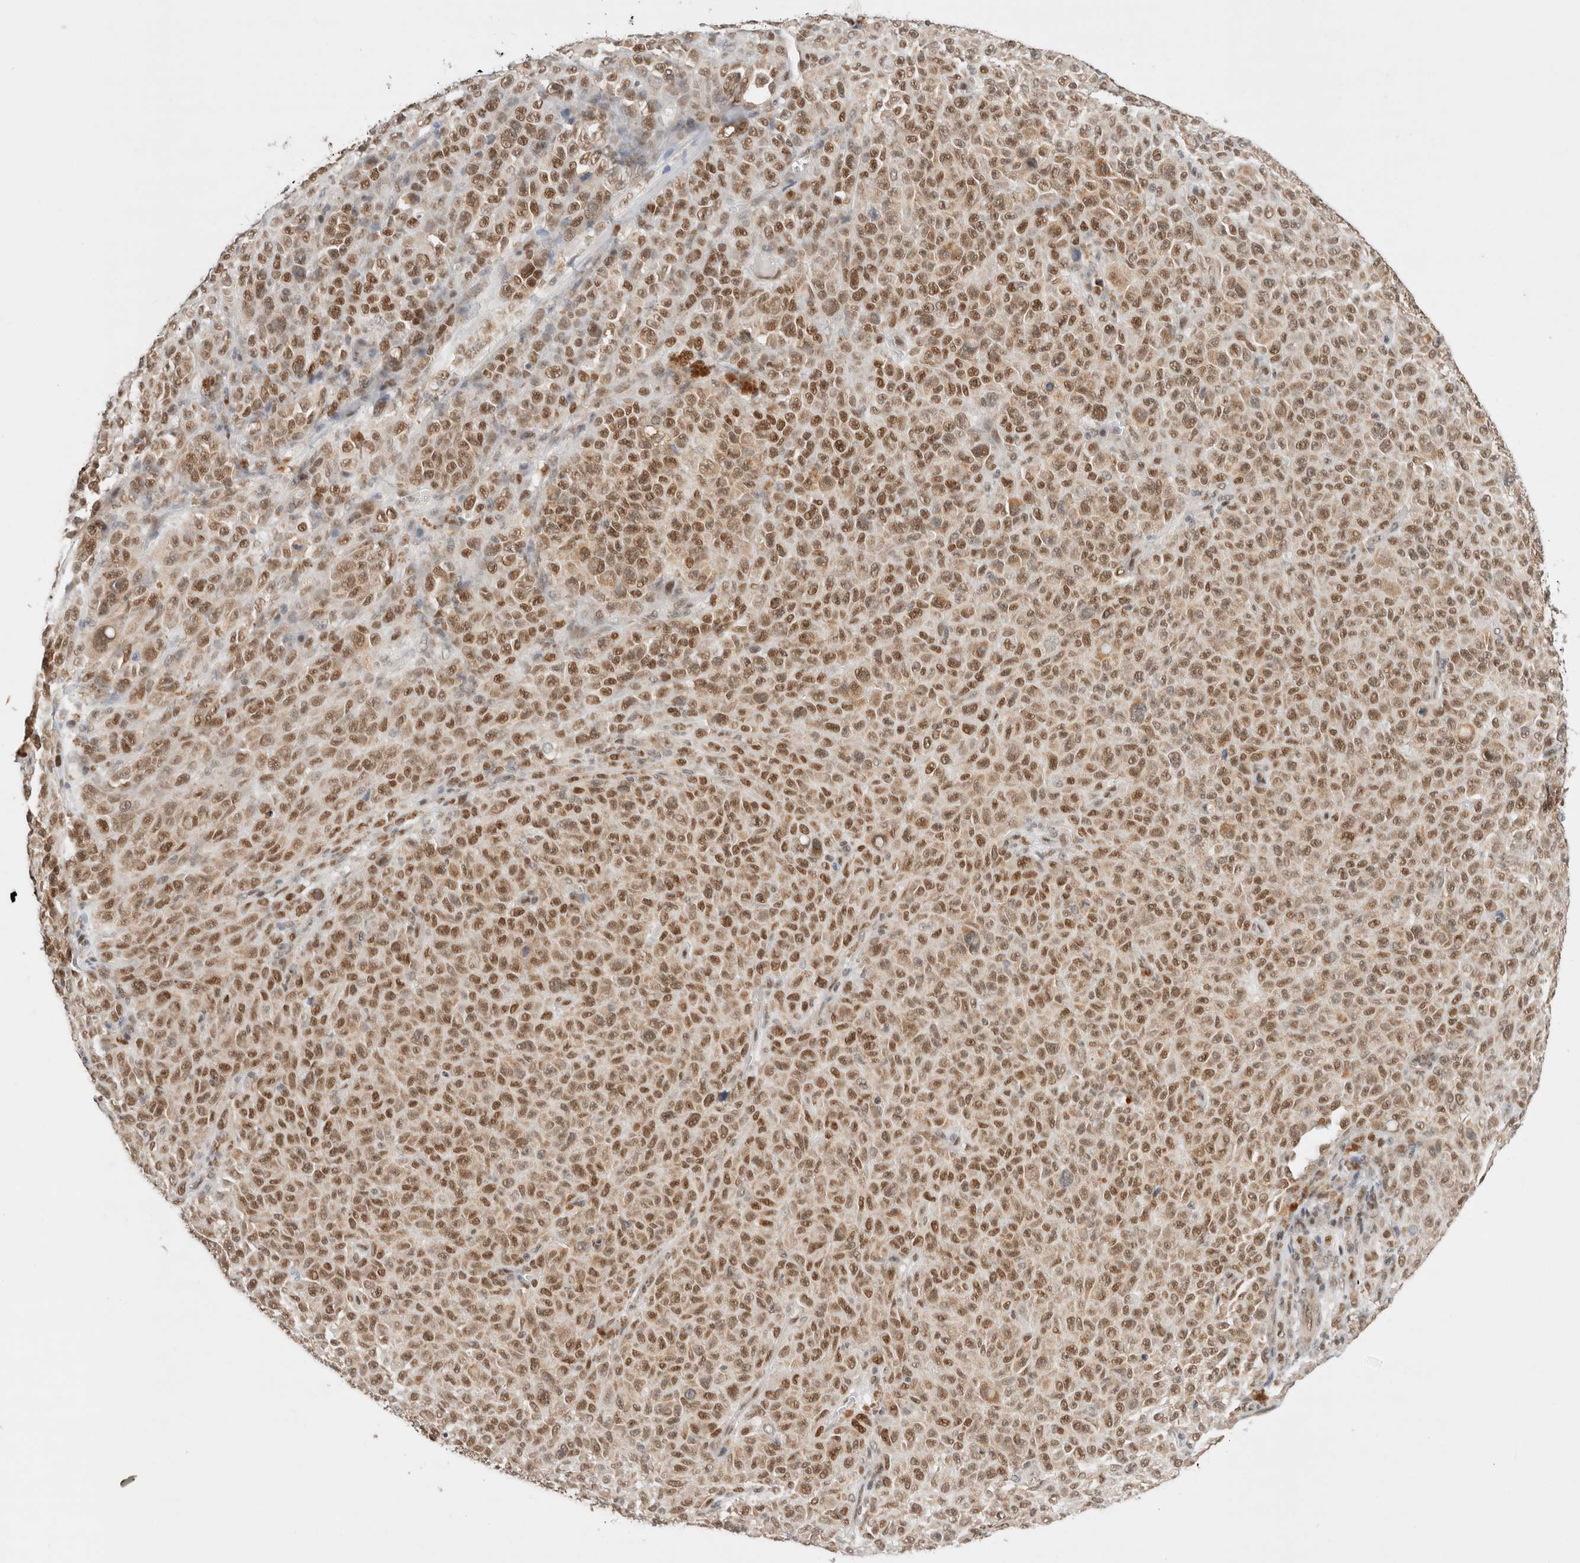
{"staining": {"intensity": "moderate", "quantity": ">75%", "location": "nuclear"}, "tissue": "melanoma", "cell_type": "Tumor cells", "image_type": "cancer", "snomed": [{"axis": "morphology", "description": "Malignant melanoma, NOS"}, {"axis": "topography", "description": "Skin"}], "caption": "An immunohistochemistry photomicrograph of neoplastic tissue is shown. Protein staining in brown labels moderate nuclear positivity in melanoma within tumor cells.", "gene": "GTF2I", "patient": {"sex": "female", "age": 82}}